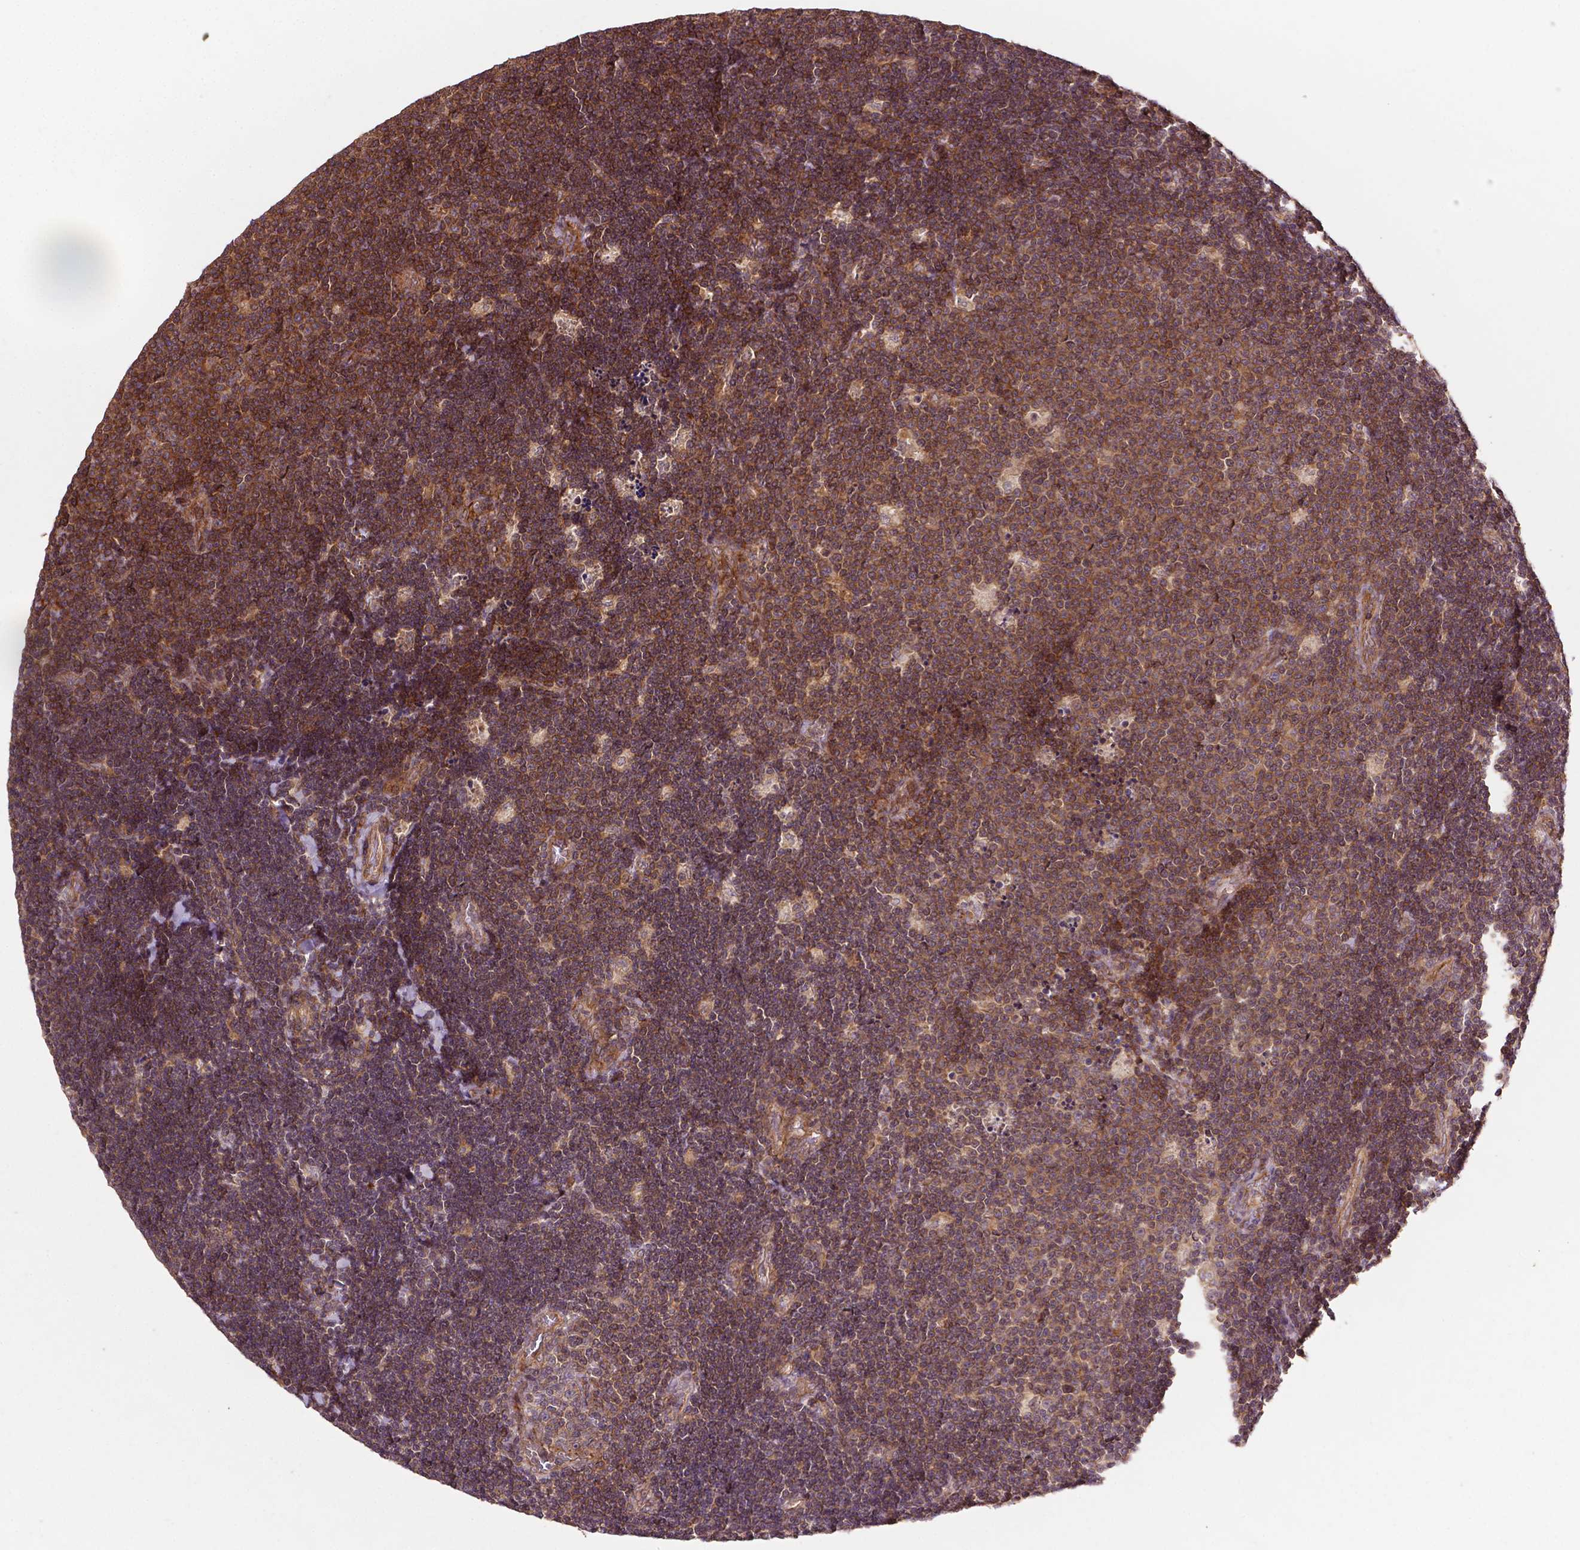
{"staining": {"intensity": "moderate", "quantity": ">75%", "location": "cytoplasmic/membranous"}, "tissue": "lymphoma", "cell_type": "Tumor cells", "image_type": "cancer", "snomed": [{"axis": "morphology", "description": "Malignant lymphoma, non-Hodgkin's type, Low grade"}, {"axis": "topography", "description": "Brain"}], "caption": "About >75% of tumor cells in malignant lymphoma, non-Hodgkin's type (low-grade) display moderate cytoplasmic/membranous protein positivity as visualized by brown immunohistochemical staining.", "gene": "ZMYND19", "patient": {"sex": "female", "age": 66}}